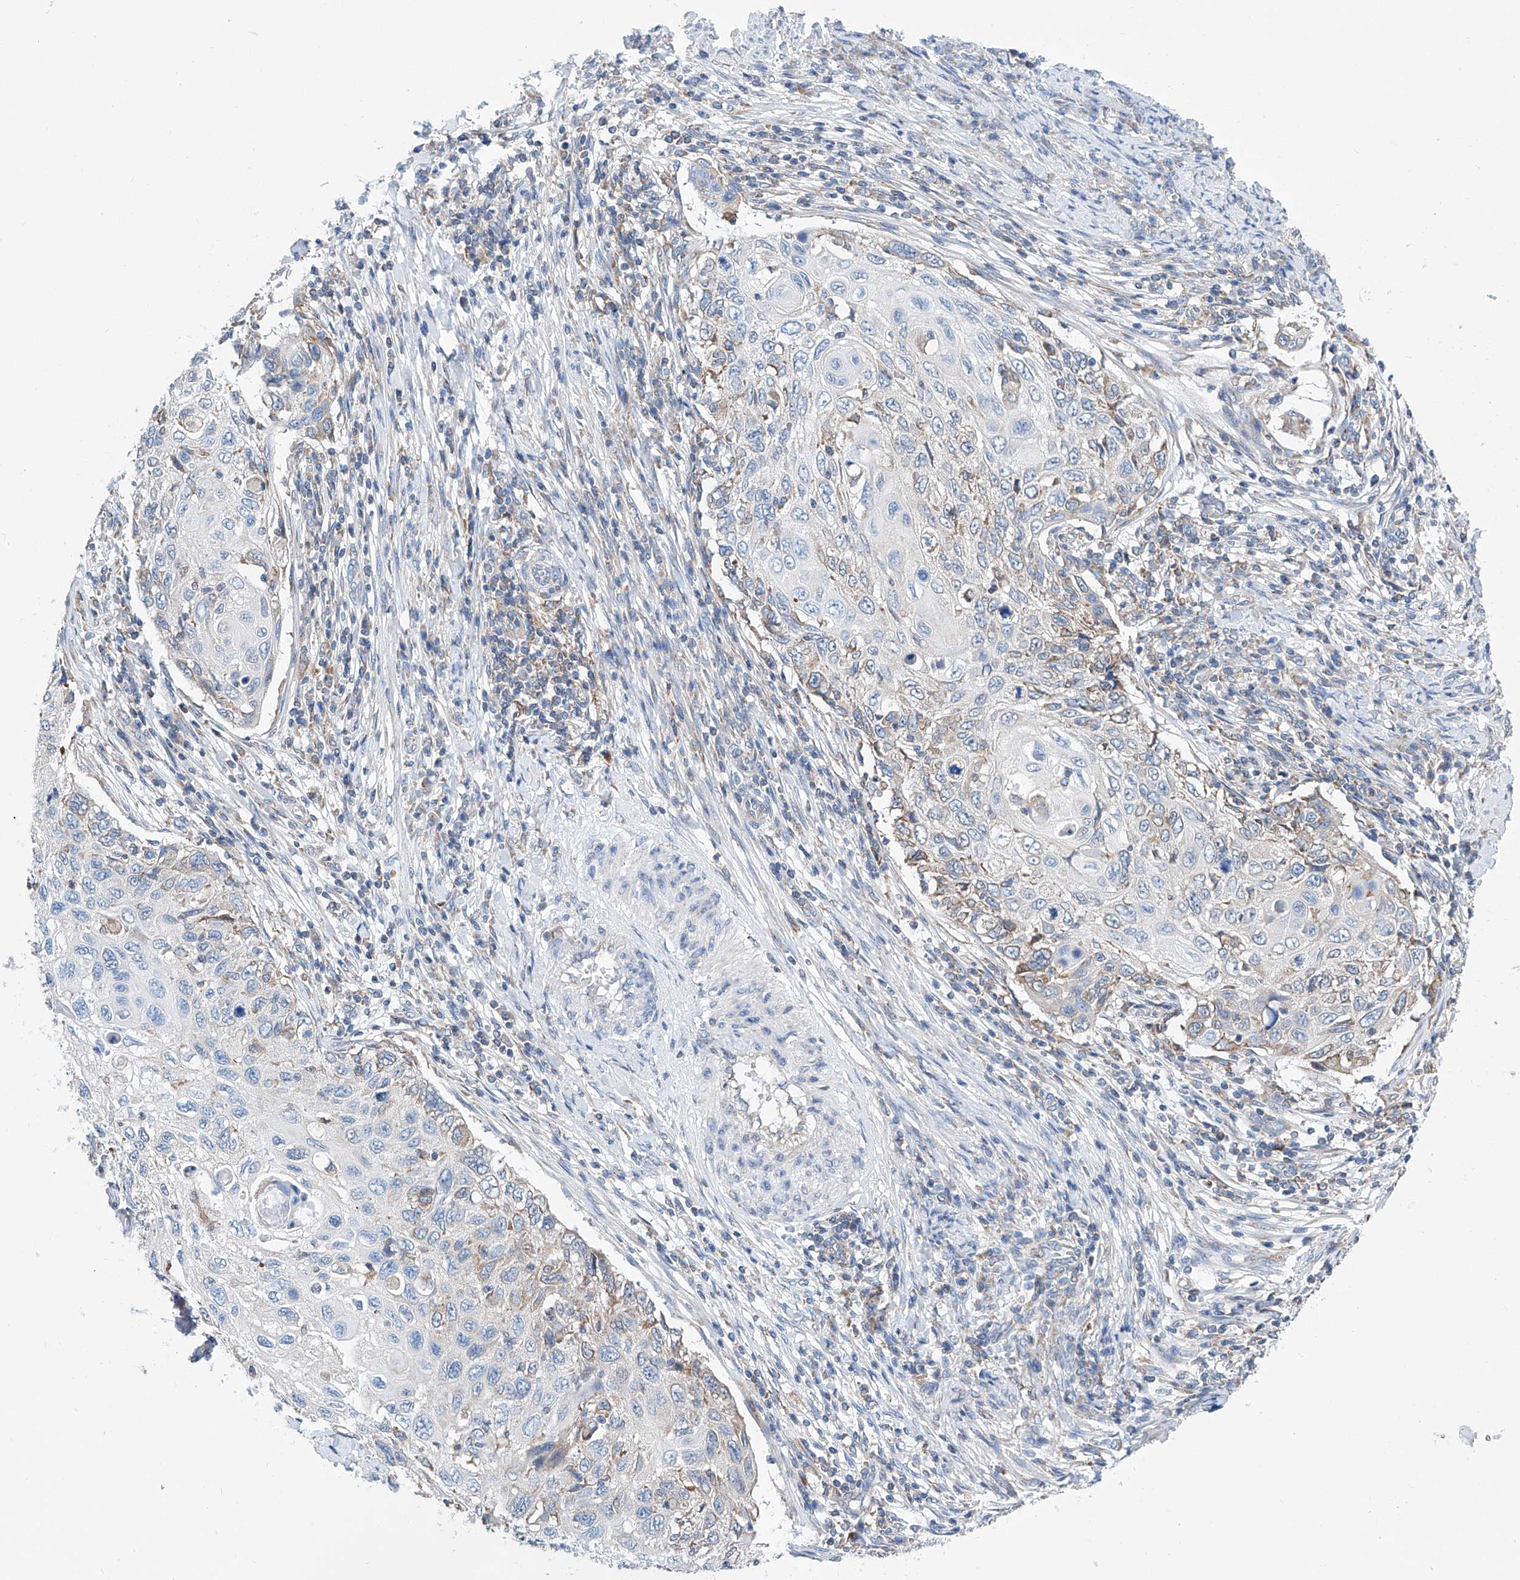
{"staining": {"intensity": "negative", "quantity": "none", "location": "none"}, "tissue": "cervical cancer", "cell_type": "Tumor cells", "image_type": "cancer", "snomed": [{"axis": "morphology", "description": "Squamous cell carcinoma, NOS"}, {"axis": "topography", "description": "Cervix"}], "caption": "An immunohistochemistry (IHC) photomicrograph of cervical cancer is shown. There is no staining in tumor cells of cervical cancer.", "gene": "MAD2L1", "patient": {"sex": "female", "age": 70}}